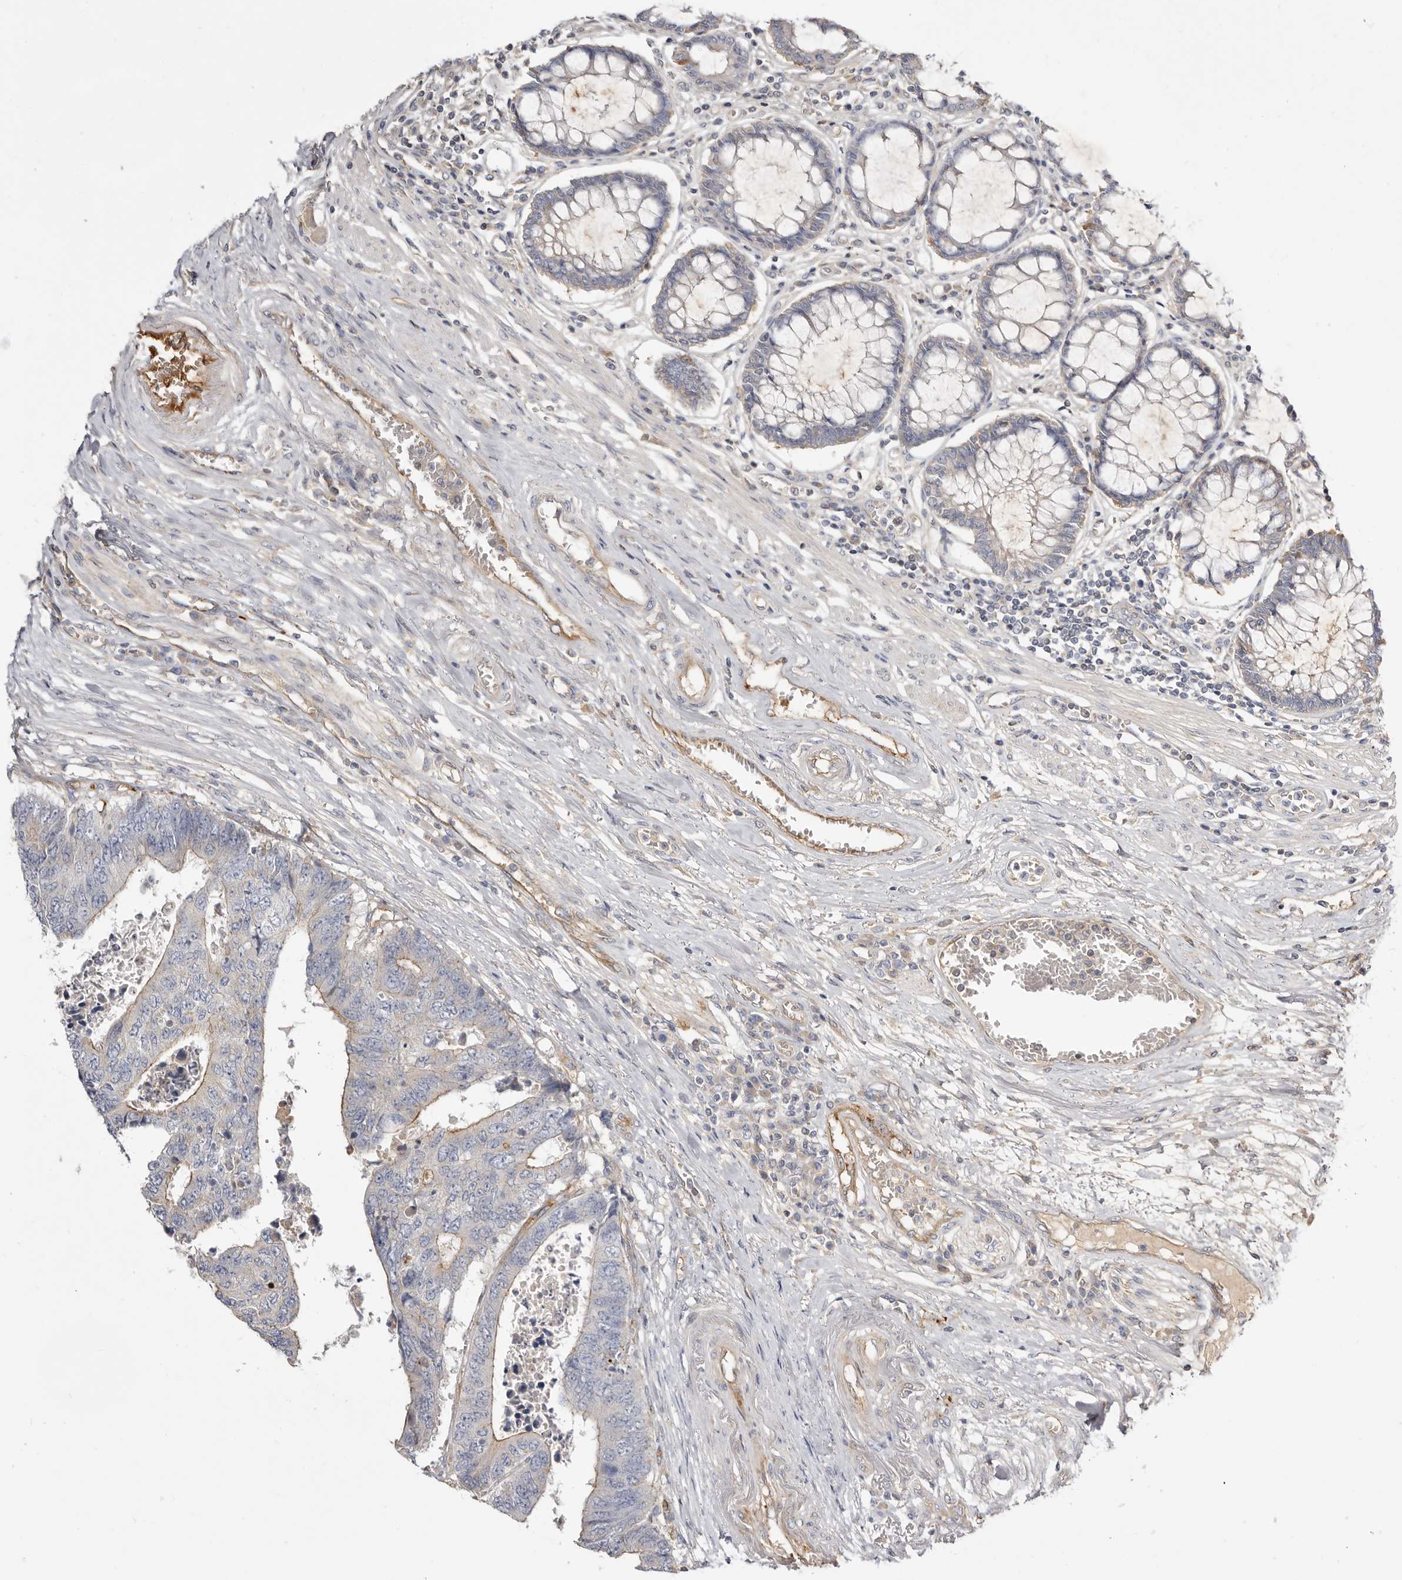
{"staining": {"intensity": "weak", "quantity": "<25%", "location": "cytoplasmic/membranous"}, "tissue": "colorectal cancer", "cell_type": "Tumor cells", "image_type": "cancer", "snomed": [{"axis": "morphology", "description": "Adenocarcinoma, NOS"}, {"axis": "topography", "description": "Rectum"}], "caption": "Protein analysis of colorectal cancer reveals no significant staining in tumor cells.", "gene": "ADAMTS9", "patient": {"sex": "male", "age": 84}}